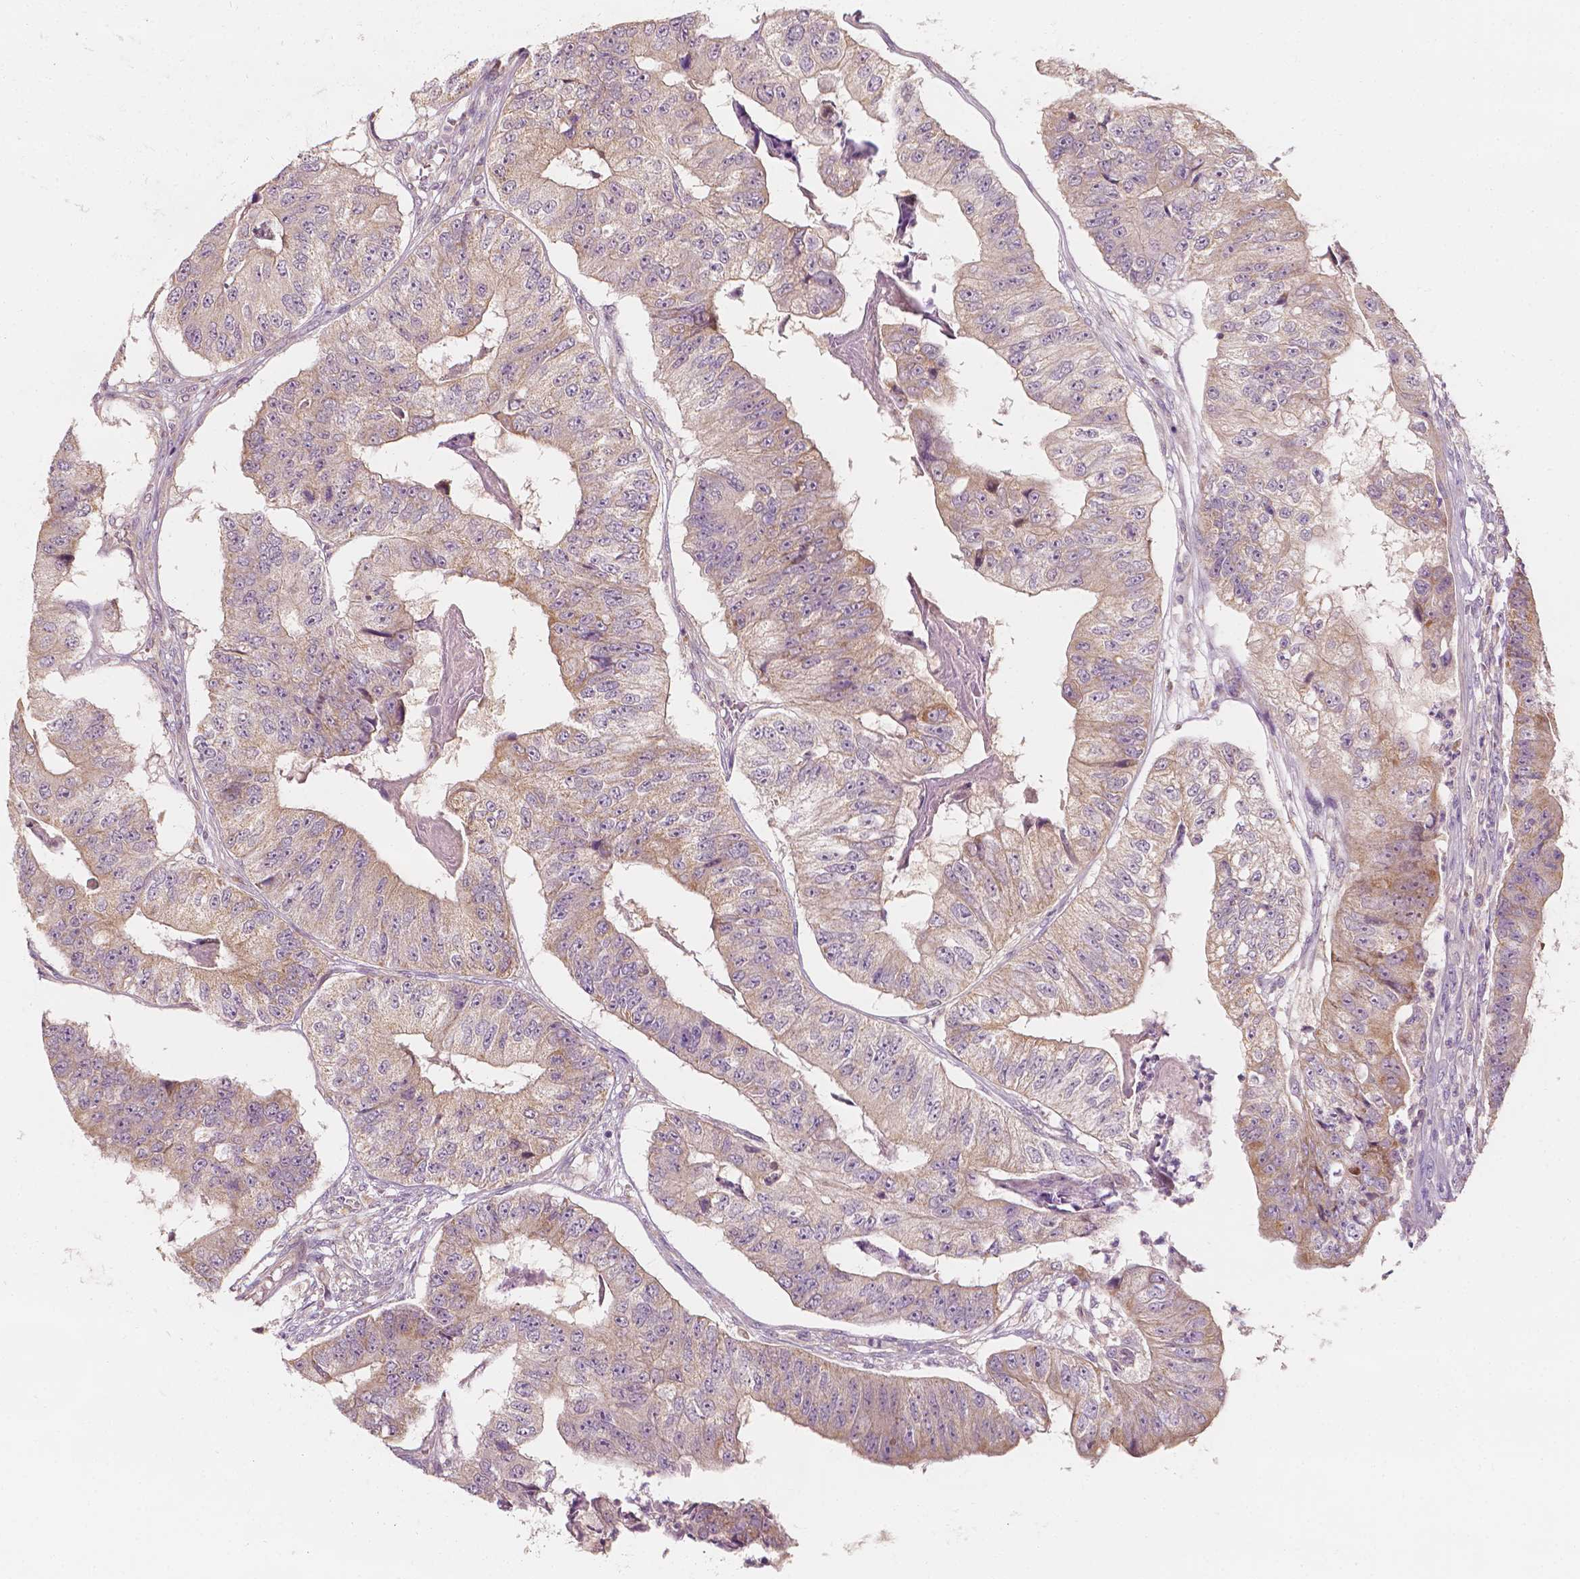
{"staining": {"intensity": "weak", "quantity": "25%-75%", "location": "cytoplasmic/membranous"}, "tissue": "colorectal cancer", "cell_type": "Tumor cells", "image_type": "cancer", "snomed": [{"axis": "morphology", "description": "Adenocarcinoma, NOS"}, {"axis": "topography", "description": "Colon"}], "caption": "IHC micrograph of colorectal cancer stained for a protein (brown), which reveals low levels of weak cytoplasmic/membranous expression in approximately 25%-75% of tumor cells.", "gene": "SHPK", "patient": {"sex": "female", "age": 67}}